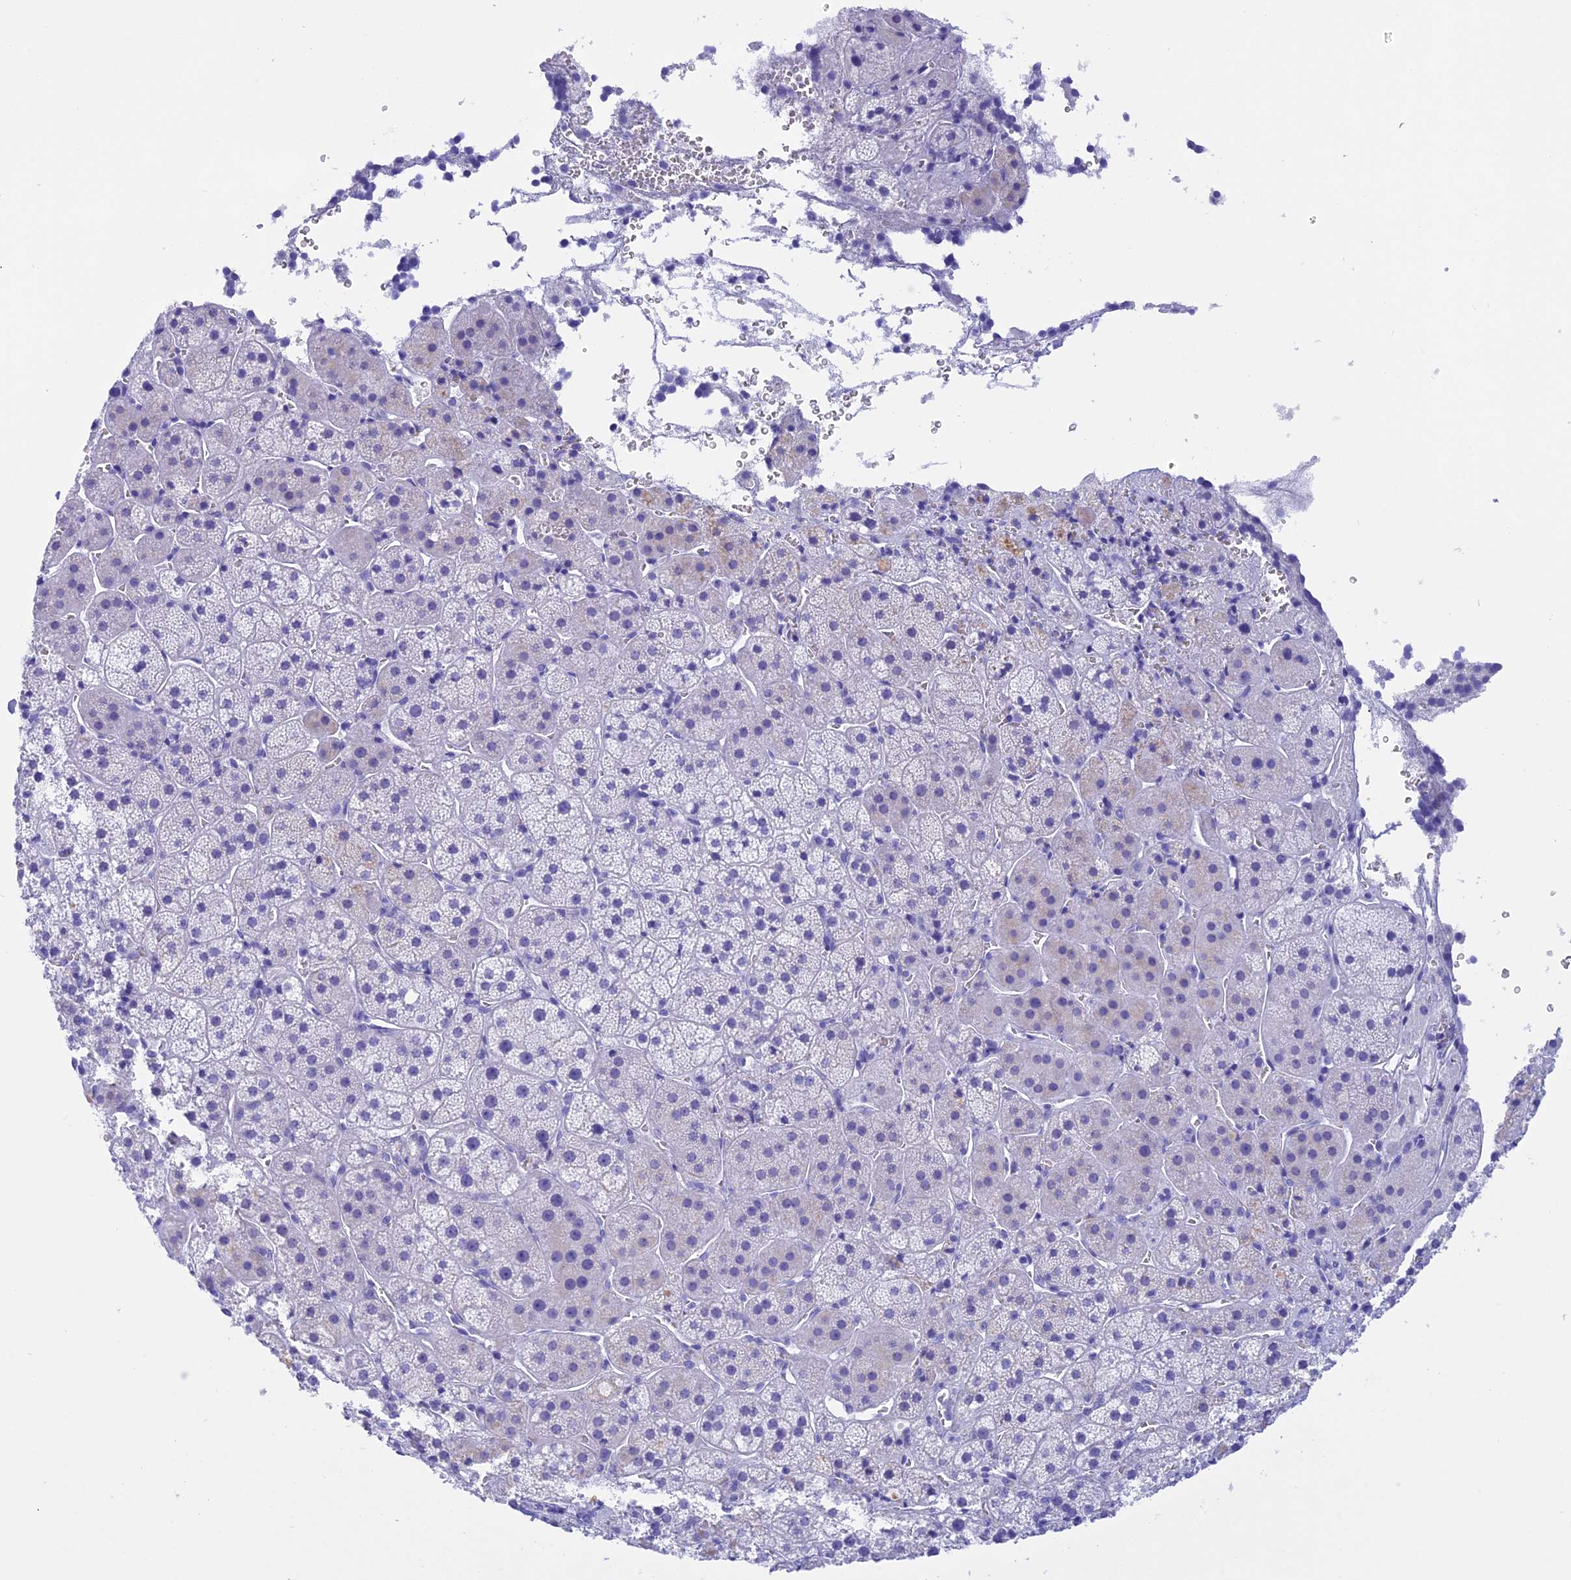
{"staining": {"intensity": "negative", "quantity": "none", "location": "none"}, "tissue": "adrenal gland", "cell_type": "Glandular cells", "image_type": "normal", "snomed": [{"axis": "morphology", "description": "Normal tissue, NOS"}, {"axis": "topography", "description": "Adrenal gland"}], "caption": "High magnification brightfield microscopy of normal adrenal gland stained with DAB (3,3'-diaminobenzidine) (brown) and counterstained with hematoxylin (blue): glandular cells show no significant staining.", "gene": "BRI3", "patient": {"sex": "female", "age": 44}}